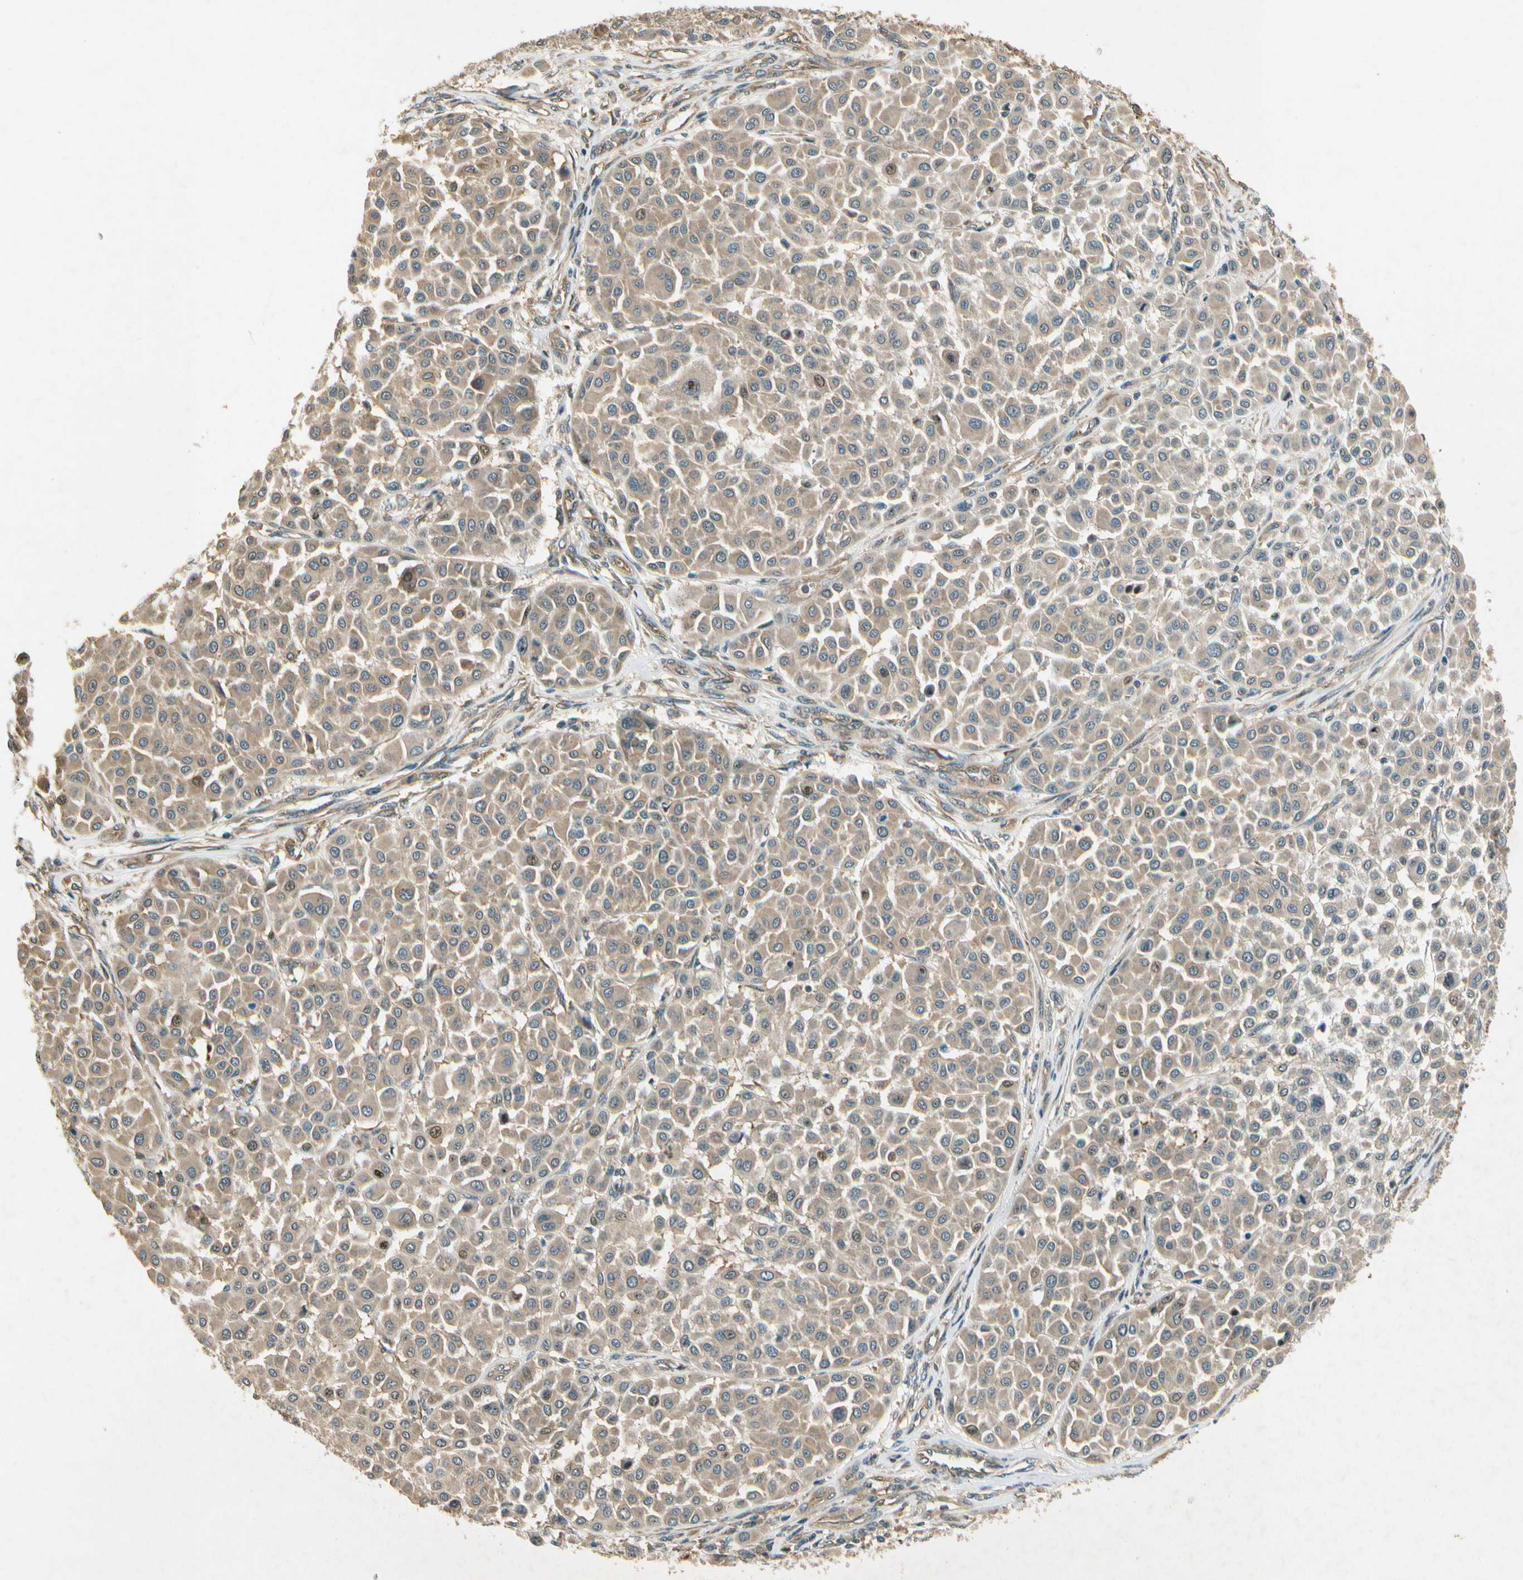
{"staining": {"intensity": "weak", "quantity": ">75%", "location": "cytoplasmic/membranous"}, "tissue": "melanoma", "cell_type": "Tumor cells", "image_type": "cancer", "snomed": [{"axis": "morphology", "description": "Malignant melanoma, Metastatic site"}, {"axis": "topography", "description": "Soft tissue"}], "caption": "A low amount of weak cytoplasmic/membranous staining is appreciated in about >75% of tumor cells in melanoma tissue.", "gene": "EIF1AX", "patient": {"sex": "male", "age": 41}}